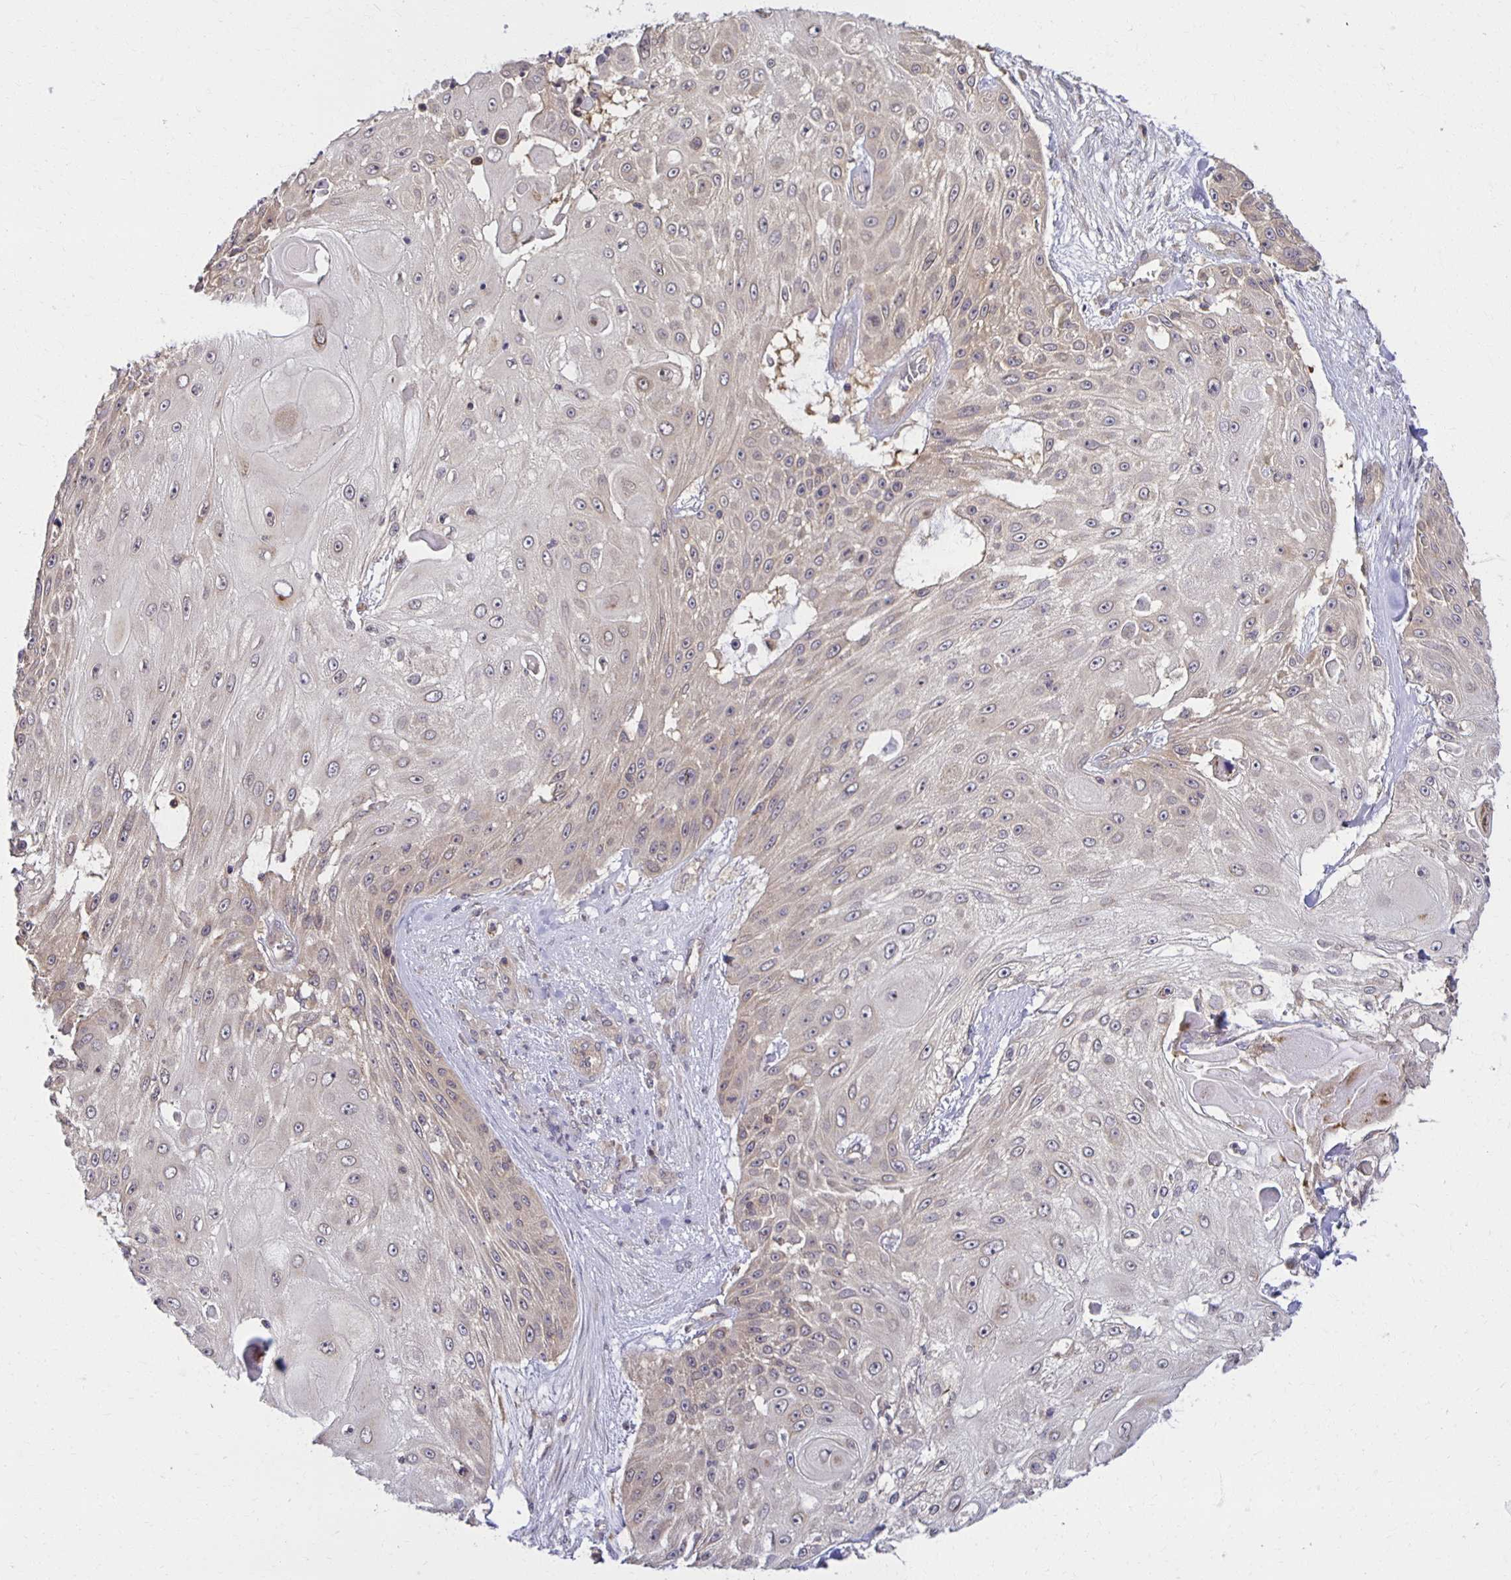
{"staining": {"intensity": "weak", "quantity": "<25%", "location": "cytoplasmic/membranous"}, "tissue": "skin cancer", "cell_type": "Tumor cells", "image_type": "cancer", "snomed": [{"axis": "morphology", "description": "Squamous cell carcinoma, NOS"}, {"axis": "topography", "description": "Skin"}], "caption": "Skin squamous cell carcinoma stained for a protein using IHC shows no staining tumor cells.", "gene": "MIEN1", "patient": {"sex": "female", "age": 86}}